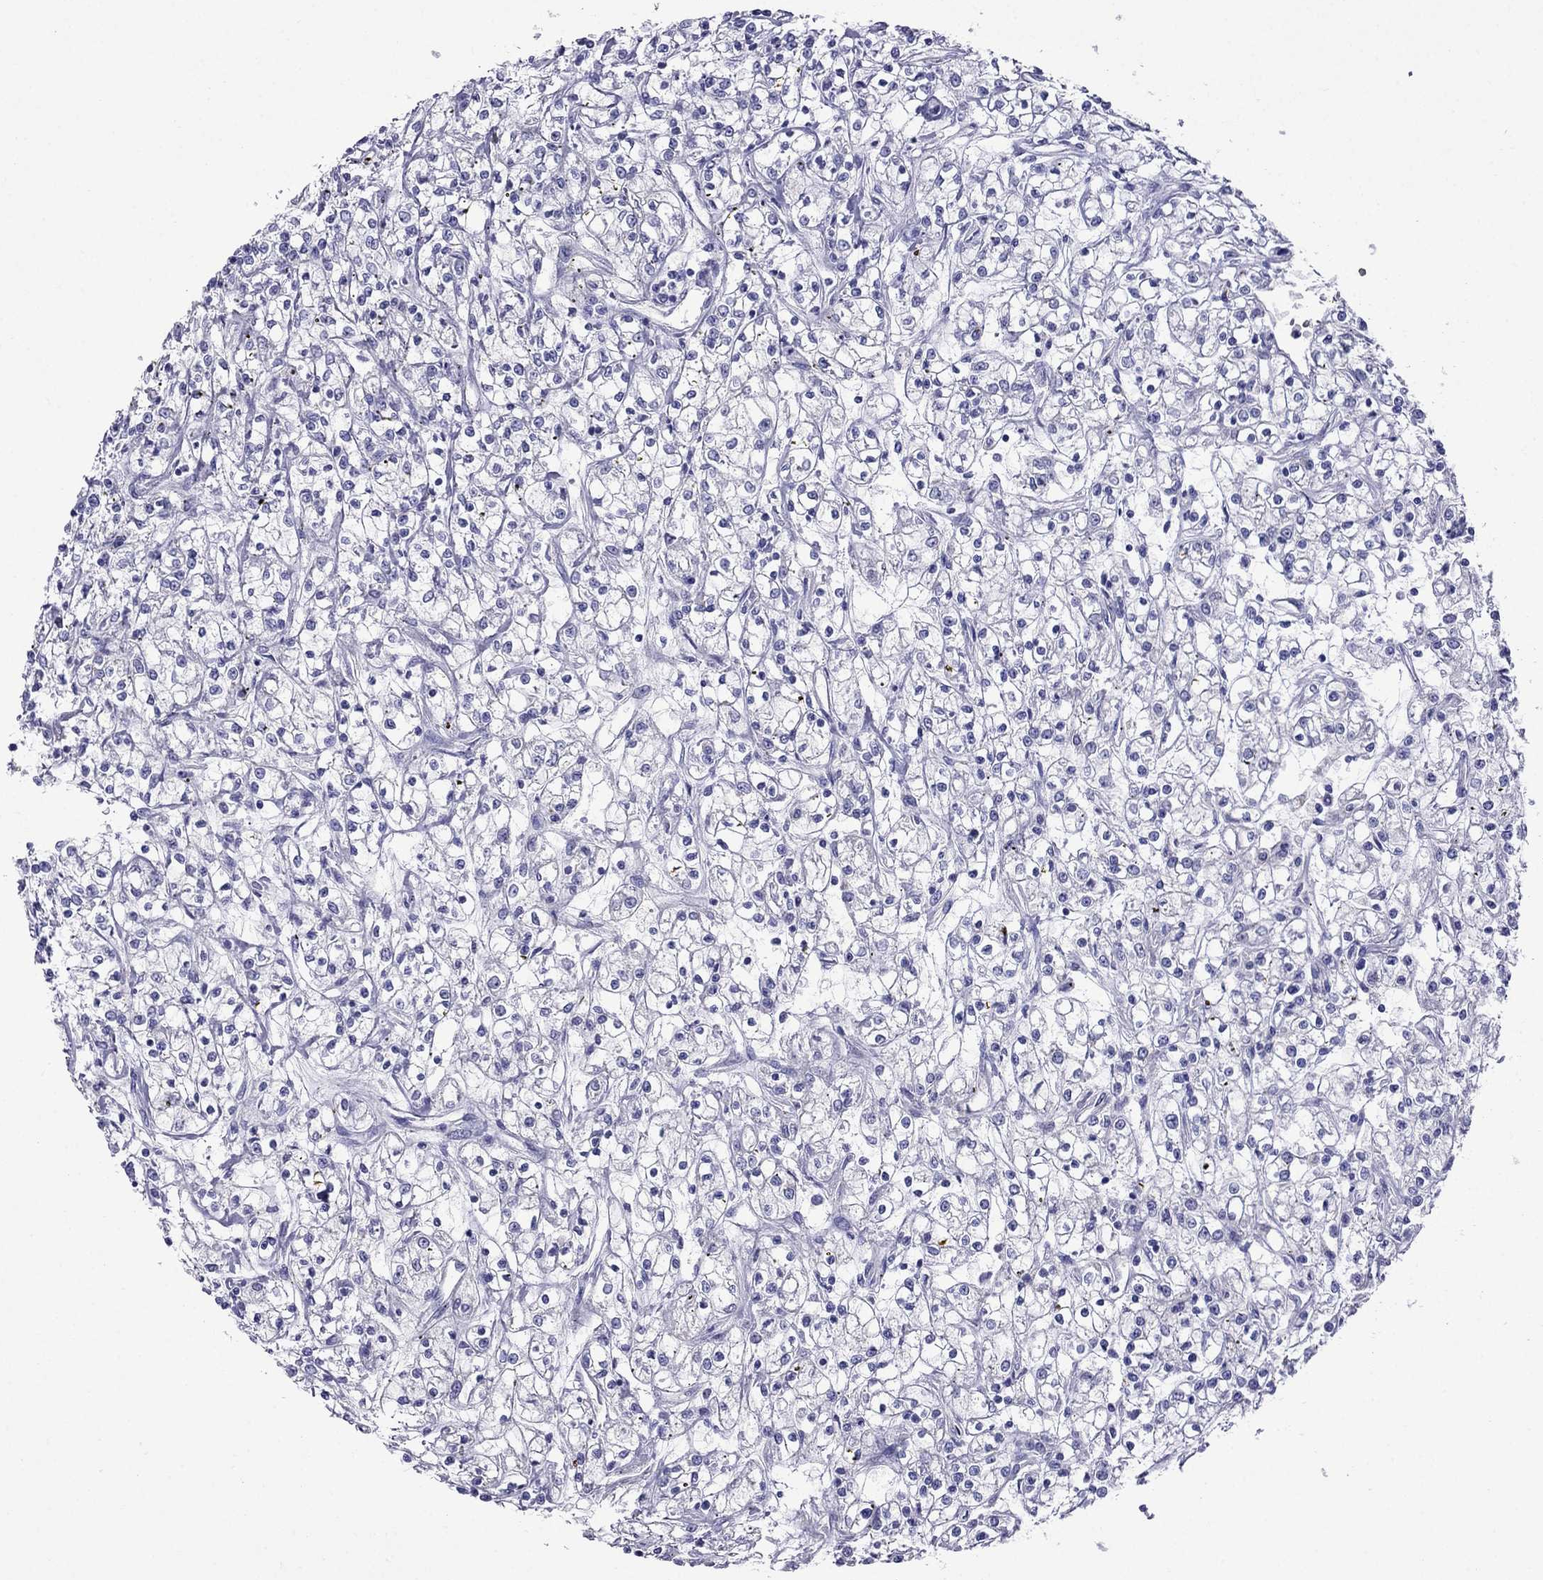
{"staining": {"intensity": "negative", "quantity": "none", "location": "none"}, "tissue": "renal cancer", "cell_type": "Tumor cells", "image_type": "cancer", "snomed": [{"axis": "morphology", "description": "Adenocarcinoma, NOS"}, {"axis": "topography", "description": "Kidney"}], "caption": "Immunohistochemical staining of renal adenocarcinoma displays no significant staining in tumor cells.", "gene": "TDRD1", "patient": {"sex": "female", "age": 59}}